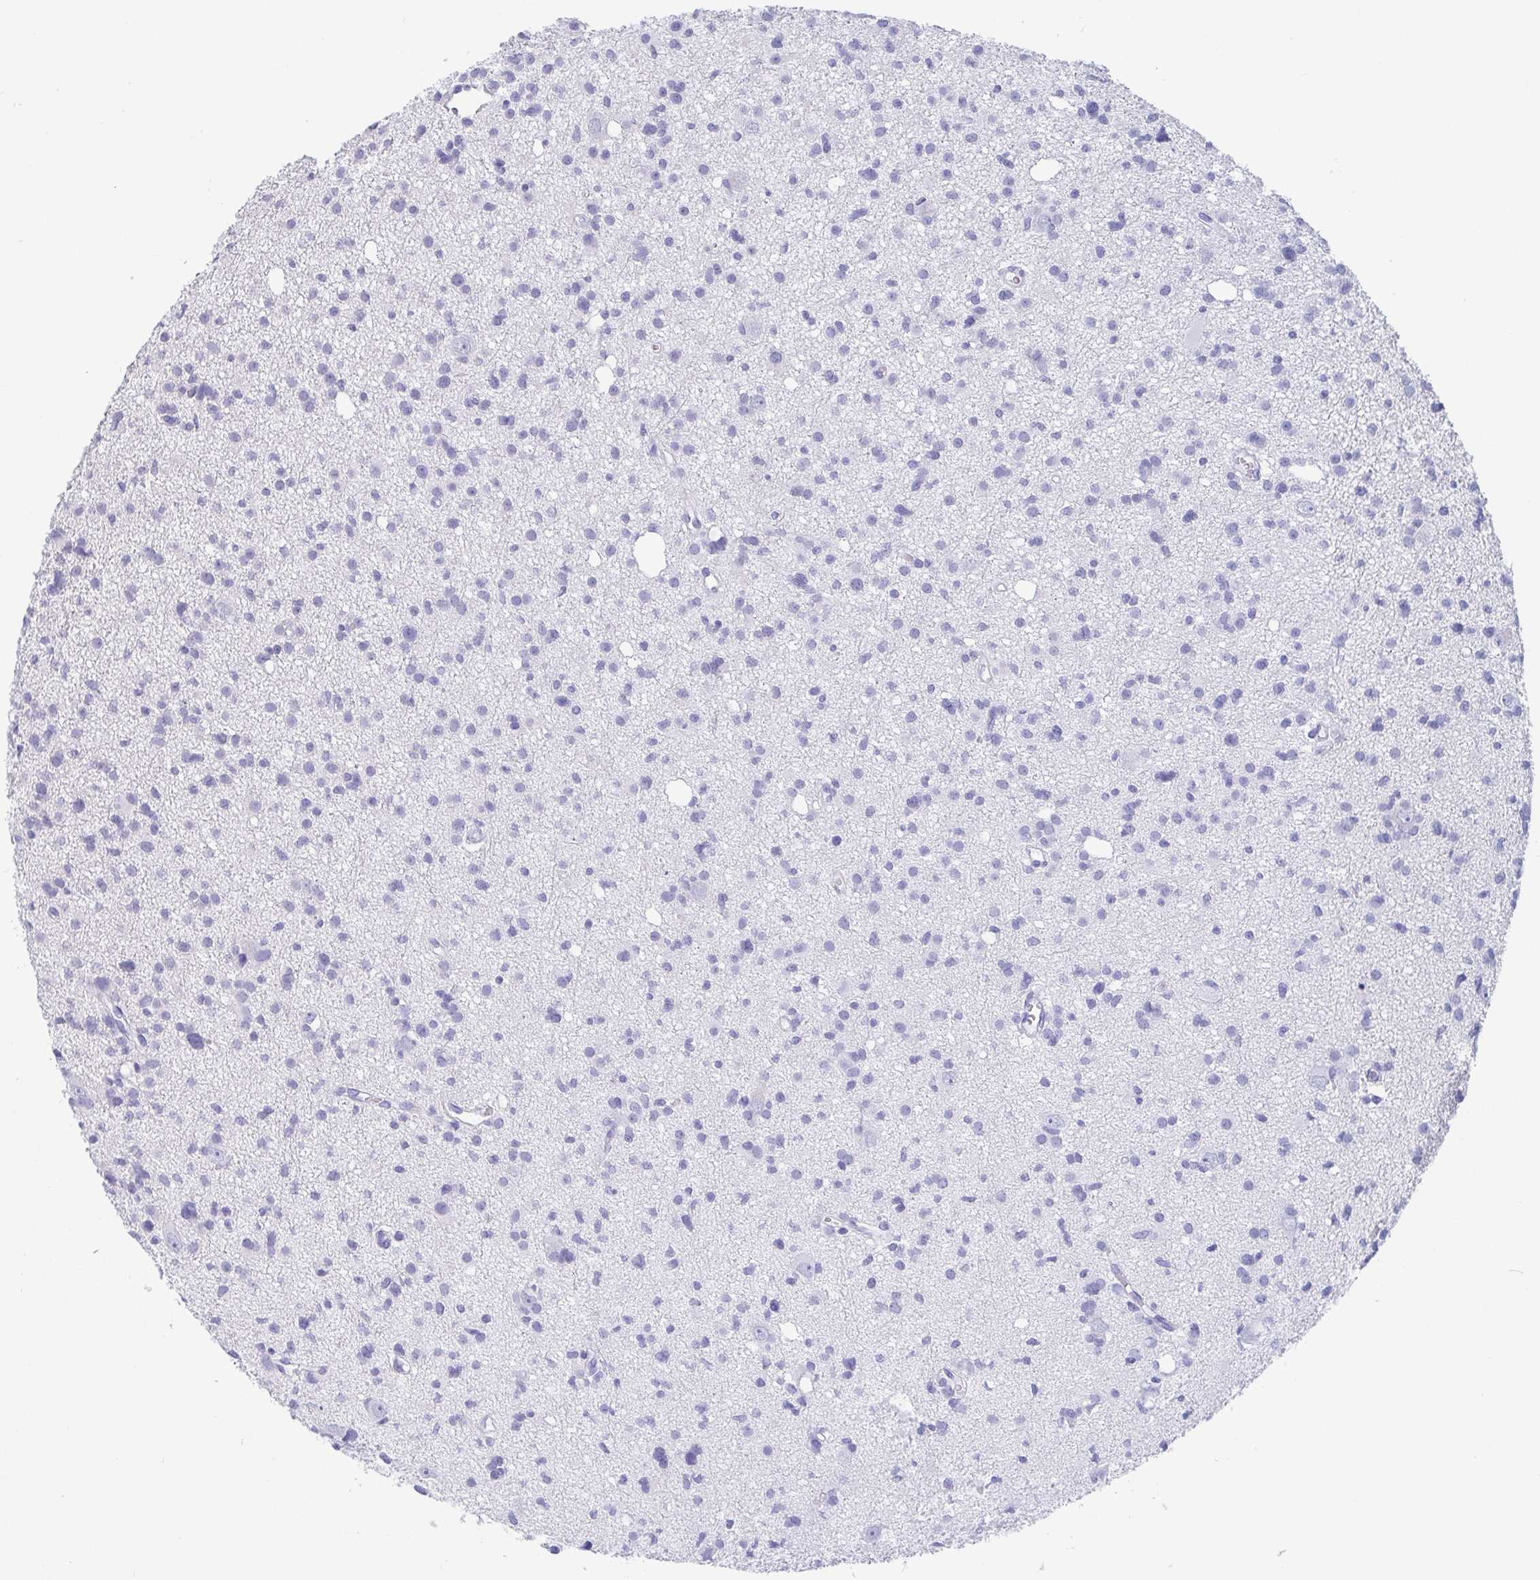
{"staining": {"intensity": "negative", "quantity": "none", "location": "none"}, "tissue": "glioma", "cell_type": "Tumor cells", "image_type": "cancer", "snomed": [{"axis": "morphology", "description": "Glioma, malignant, High grade"}, {"axis": "topography", "description": "Brain"}], "caption": "The immunohistochemistry histopathology image has no significant positivity in tumor cells of glioma tissue. (DAB (3,3'-diaminobenzidine) IHC visualized using brightfield microscopy, high magnification).", "gene": "IDH1", "patient": {"sex": "male", "age": 23}}